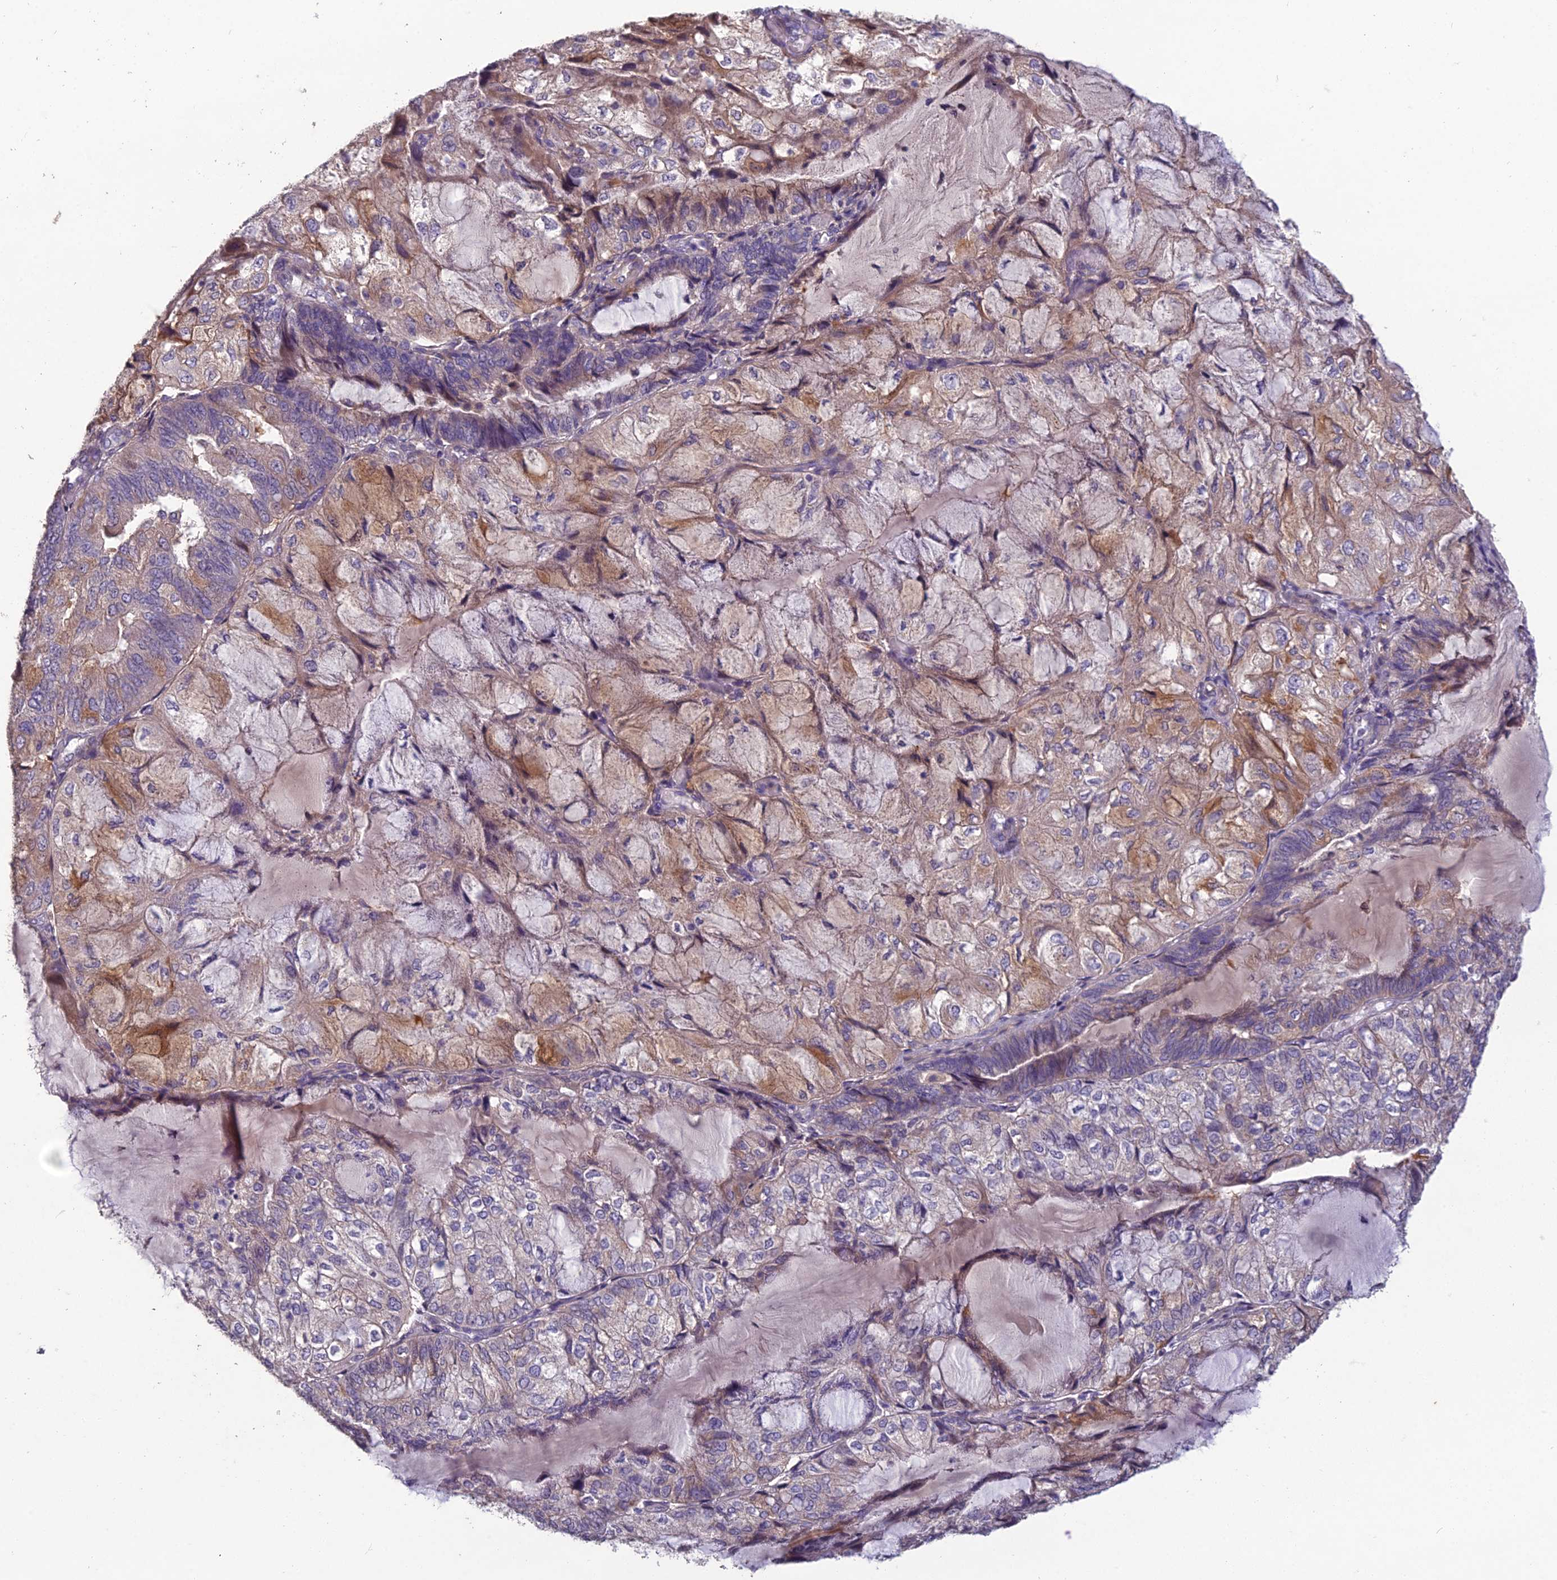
{"staining": {"intensity": "moderate", "quantity": "<25%", "location": "cytoplasmic/membranous"}, "tissue": "endometrial cancer", "cell_type": "Tumor cells", "image_type": "cancer", "snomed": [{"axis": "morphology", "description": "Adenocarcinoma, NOS"}, {"axis": "topography", "description": "Endometrium"}], "caption": "Human endometrial cancer stained with a brown dye exhibits moderate cytoplasmic/membranous positive expression in about <25% of tumor cells.", "gene": "CEACAM16", "patient": {"sex": "female", "age": 81}}